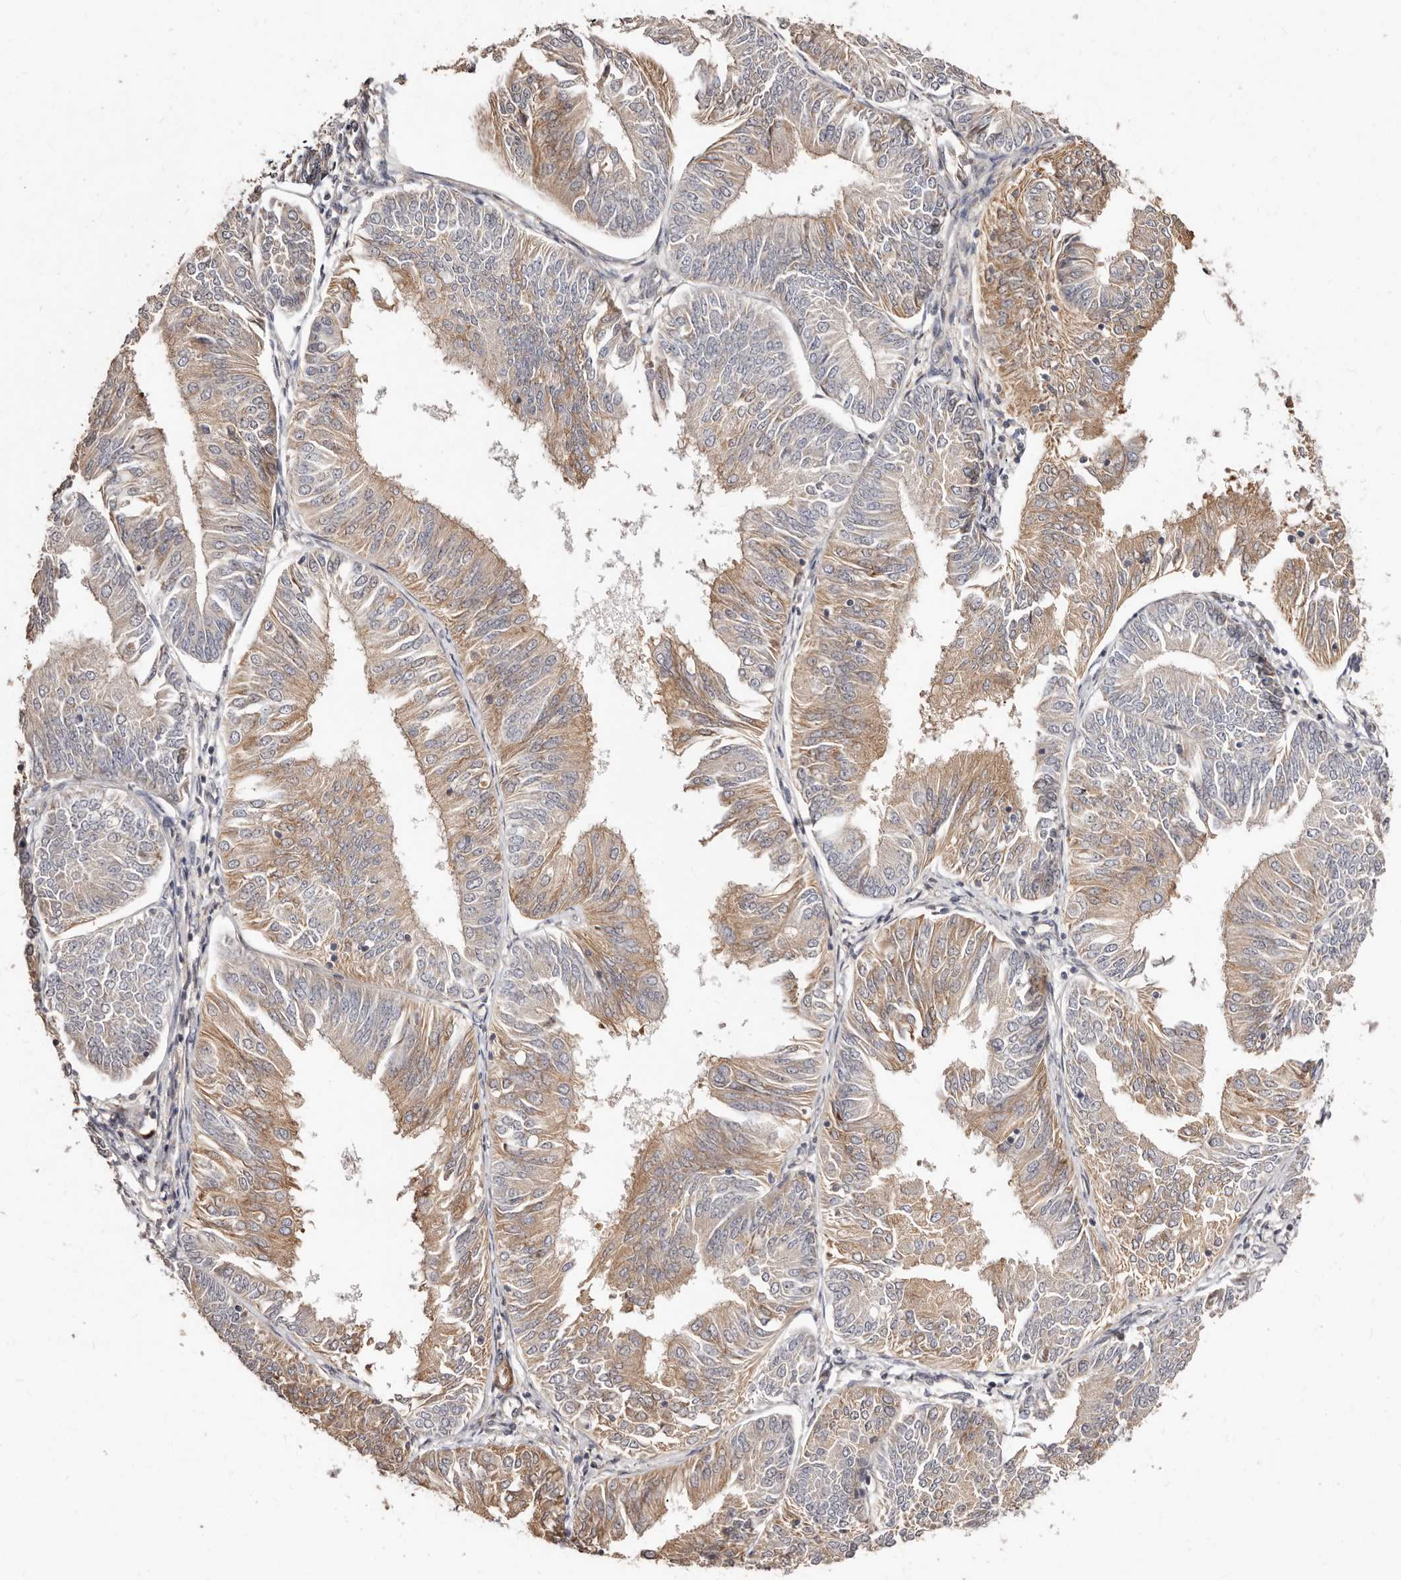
{"staining": {"intensity": "moderate", "quantity": "<25%", "location": "cytoplasmic/membranous"}, "tissue": "endometrial cancer", "cell_type": "Tumor cells", "image_type": "cancer", "snomed": [{"axis": "morphology", "description": "Adenocarcinoma, NOS"}, {"axis": "topography", "description": "Endometrium"}], "caption": "IHC (DAB (3,3'-diaminobenzidine)) staining of adenocarcinoma (endometrial) reveals moderate cytoplasmic/membranous protein expression in about <25% of tumor cells. Nuclei are stained in blue.", "gene": "APOL6", "patient": {"sex": "female", "age": 58}}